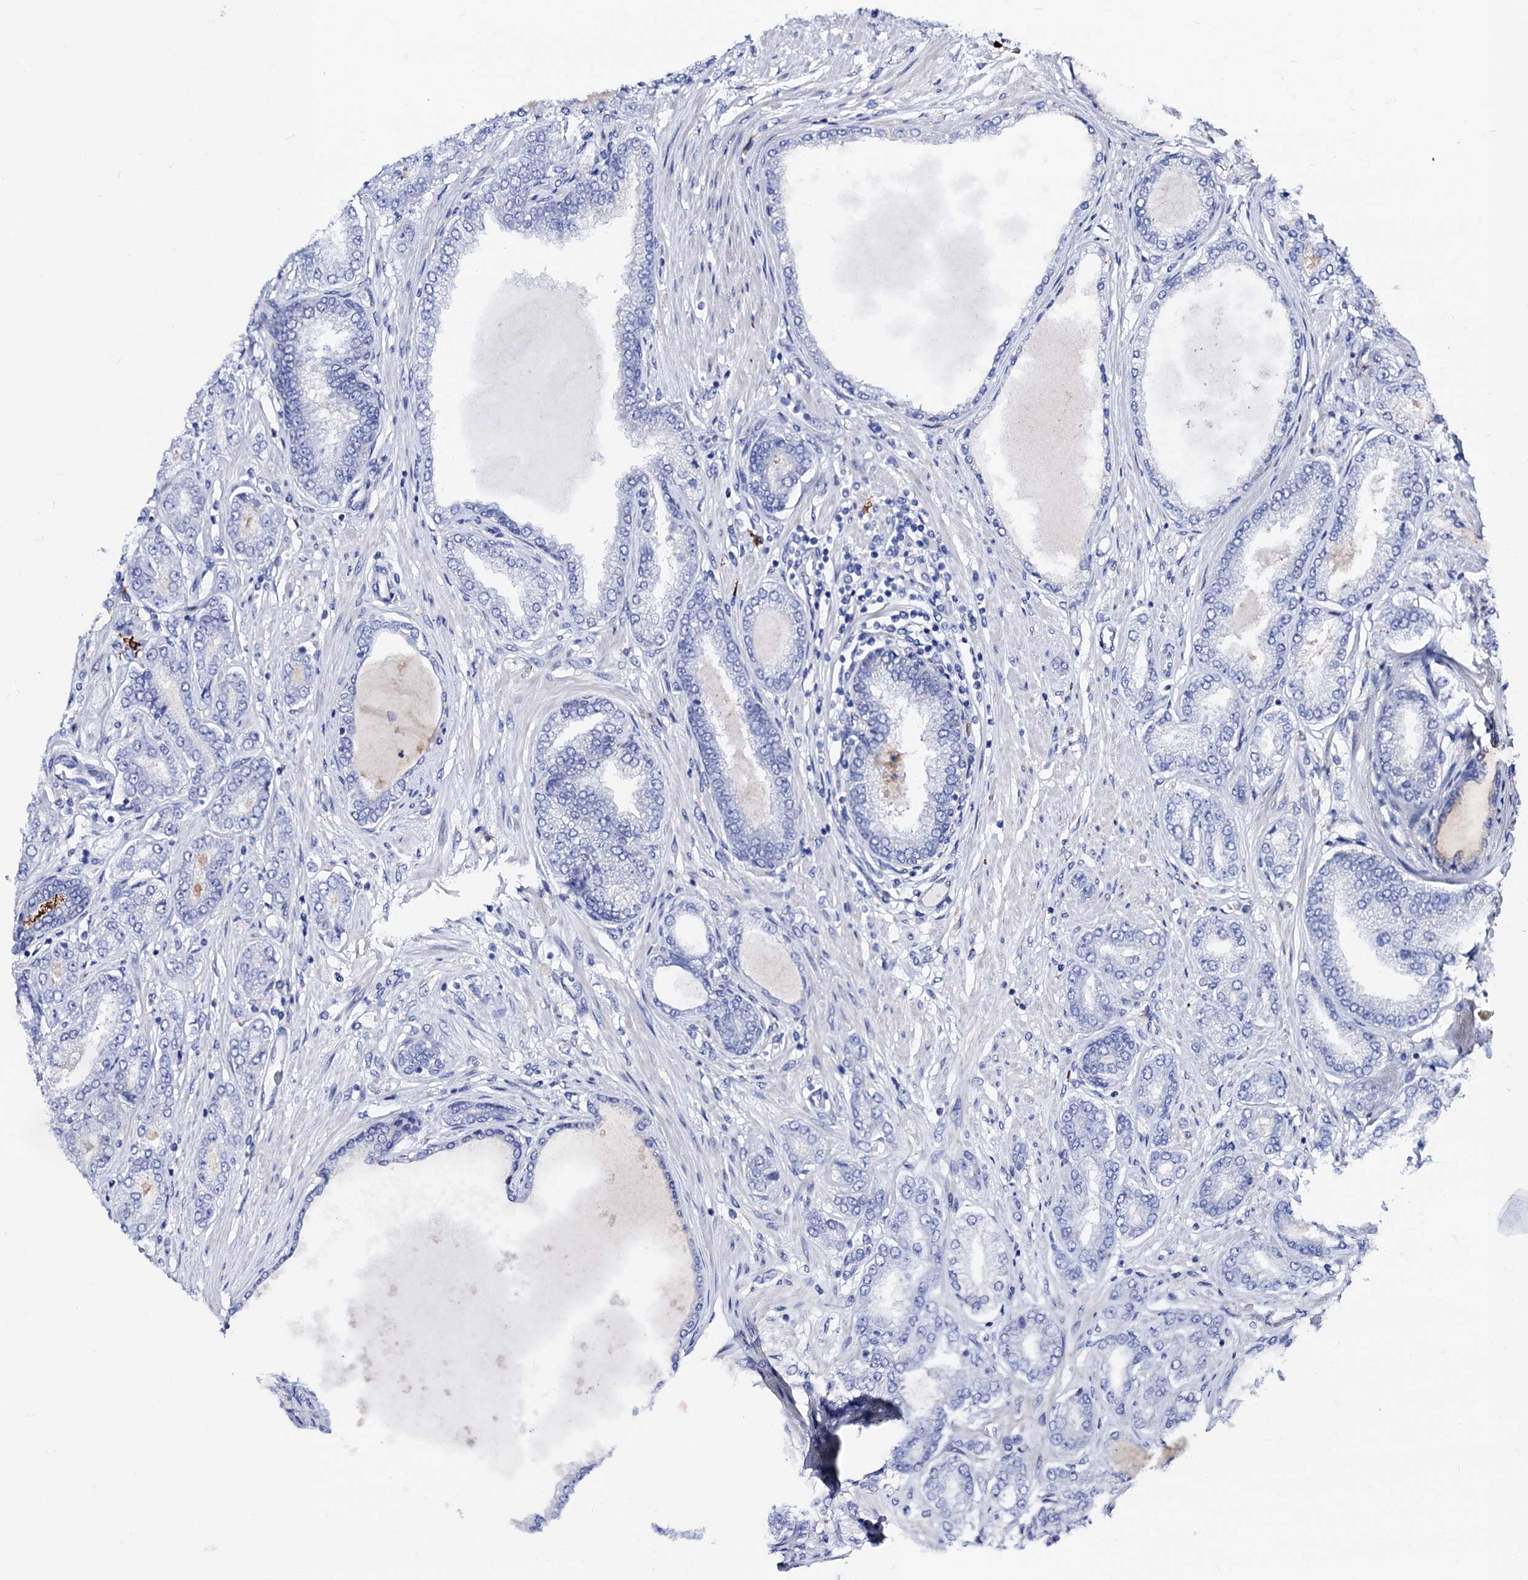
{"staining": {"intensity": "negative", "quantity": "none", "location": "none"}, "tissue": "prostate cancer", "cell_type": "Tumor cells", "image_type": "cancer", "snomed": [{"axis": "morphology", "description": "Adenocarcinoma, Low grade"}, {"axis": "topography", "description": "Prostate"}], "caption": "Tumor cells are negative for protein expression in human prostate adenocarcinoma (low-grade). (DAB (3,3'-diaminobenzidine) immunohistochemistry, high magnification).", "gene": "FREM3", "patient": {"sex": "male", "age": 63}}